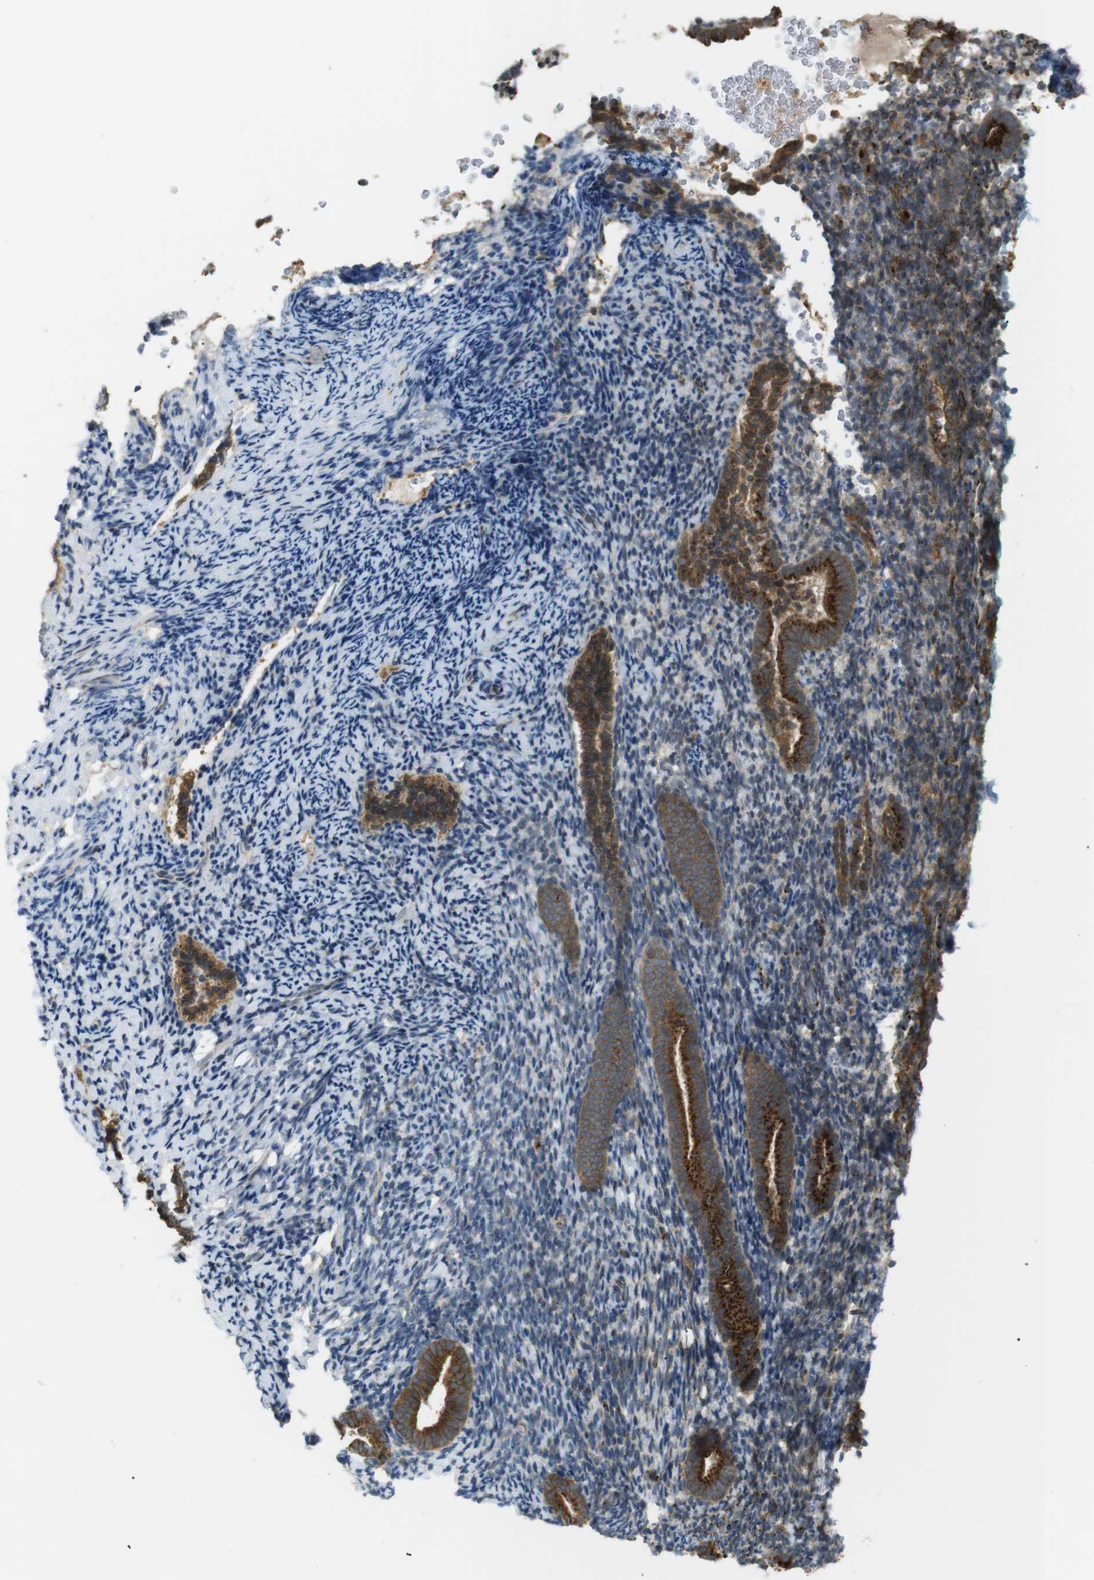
{"staining": {"intensity": "moderate", "quantity": "<25%", "location": "cytoplasmic/membranous"}, "tissue": "endometrium", "cell_type": "Cells in endometrial stroma", "image_type": "normal", "snomed": [{"axis": "morphology", "description": "Normal tissue, NOS"}, {"axis": "topography", "description": "Endometrium"}], "caption": "A high-resolution micrograph shows IHC staining of benign endometrium, which demonstrates moderate cytoplasmic/membranous staining in approximately <25% of cells in endometrial stroma.", "gene": "TMED4", "patient": {"sex": "female", "age": 51}}